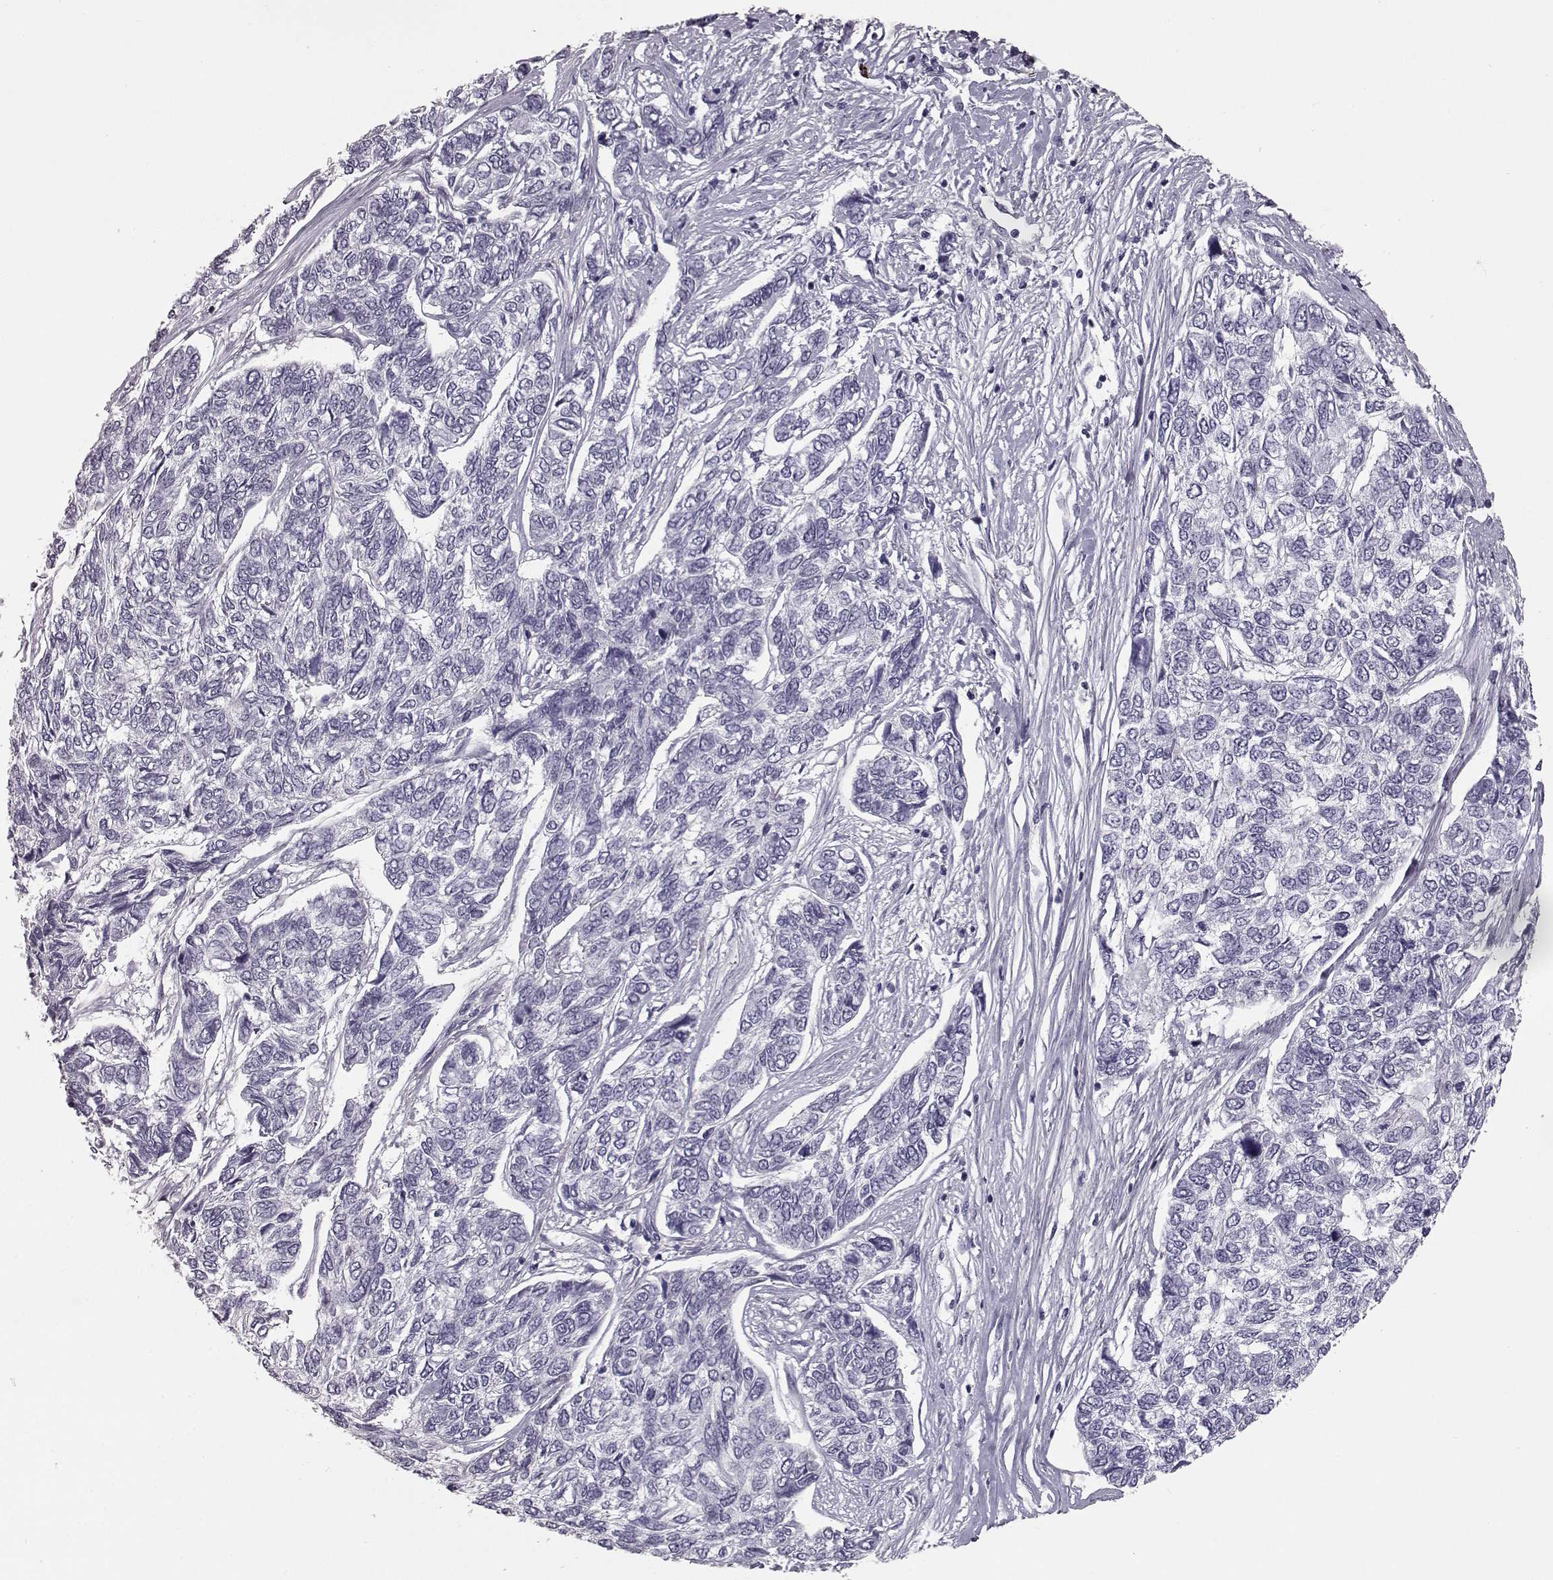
{"staining": {"intensity": "negative", "quantity": "none", "location": "none"}, "tissue": "skin cancer", "cell_type": "Tumor cells", "image_type": "cancer", "snomed": [{"axis": "morphology", "description": "Basal cell carcinoma"}, {"axis": "topography", "description": "Skin"}], "caption": "Skin cancer (basal cell carcinoma) stained for a protein using IHC reveals no expression tumor cells.", "gene": "CCL19", "patient": {"sex": "female", "age": 65}}